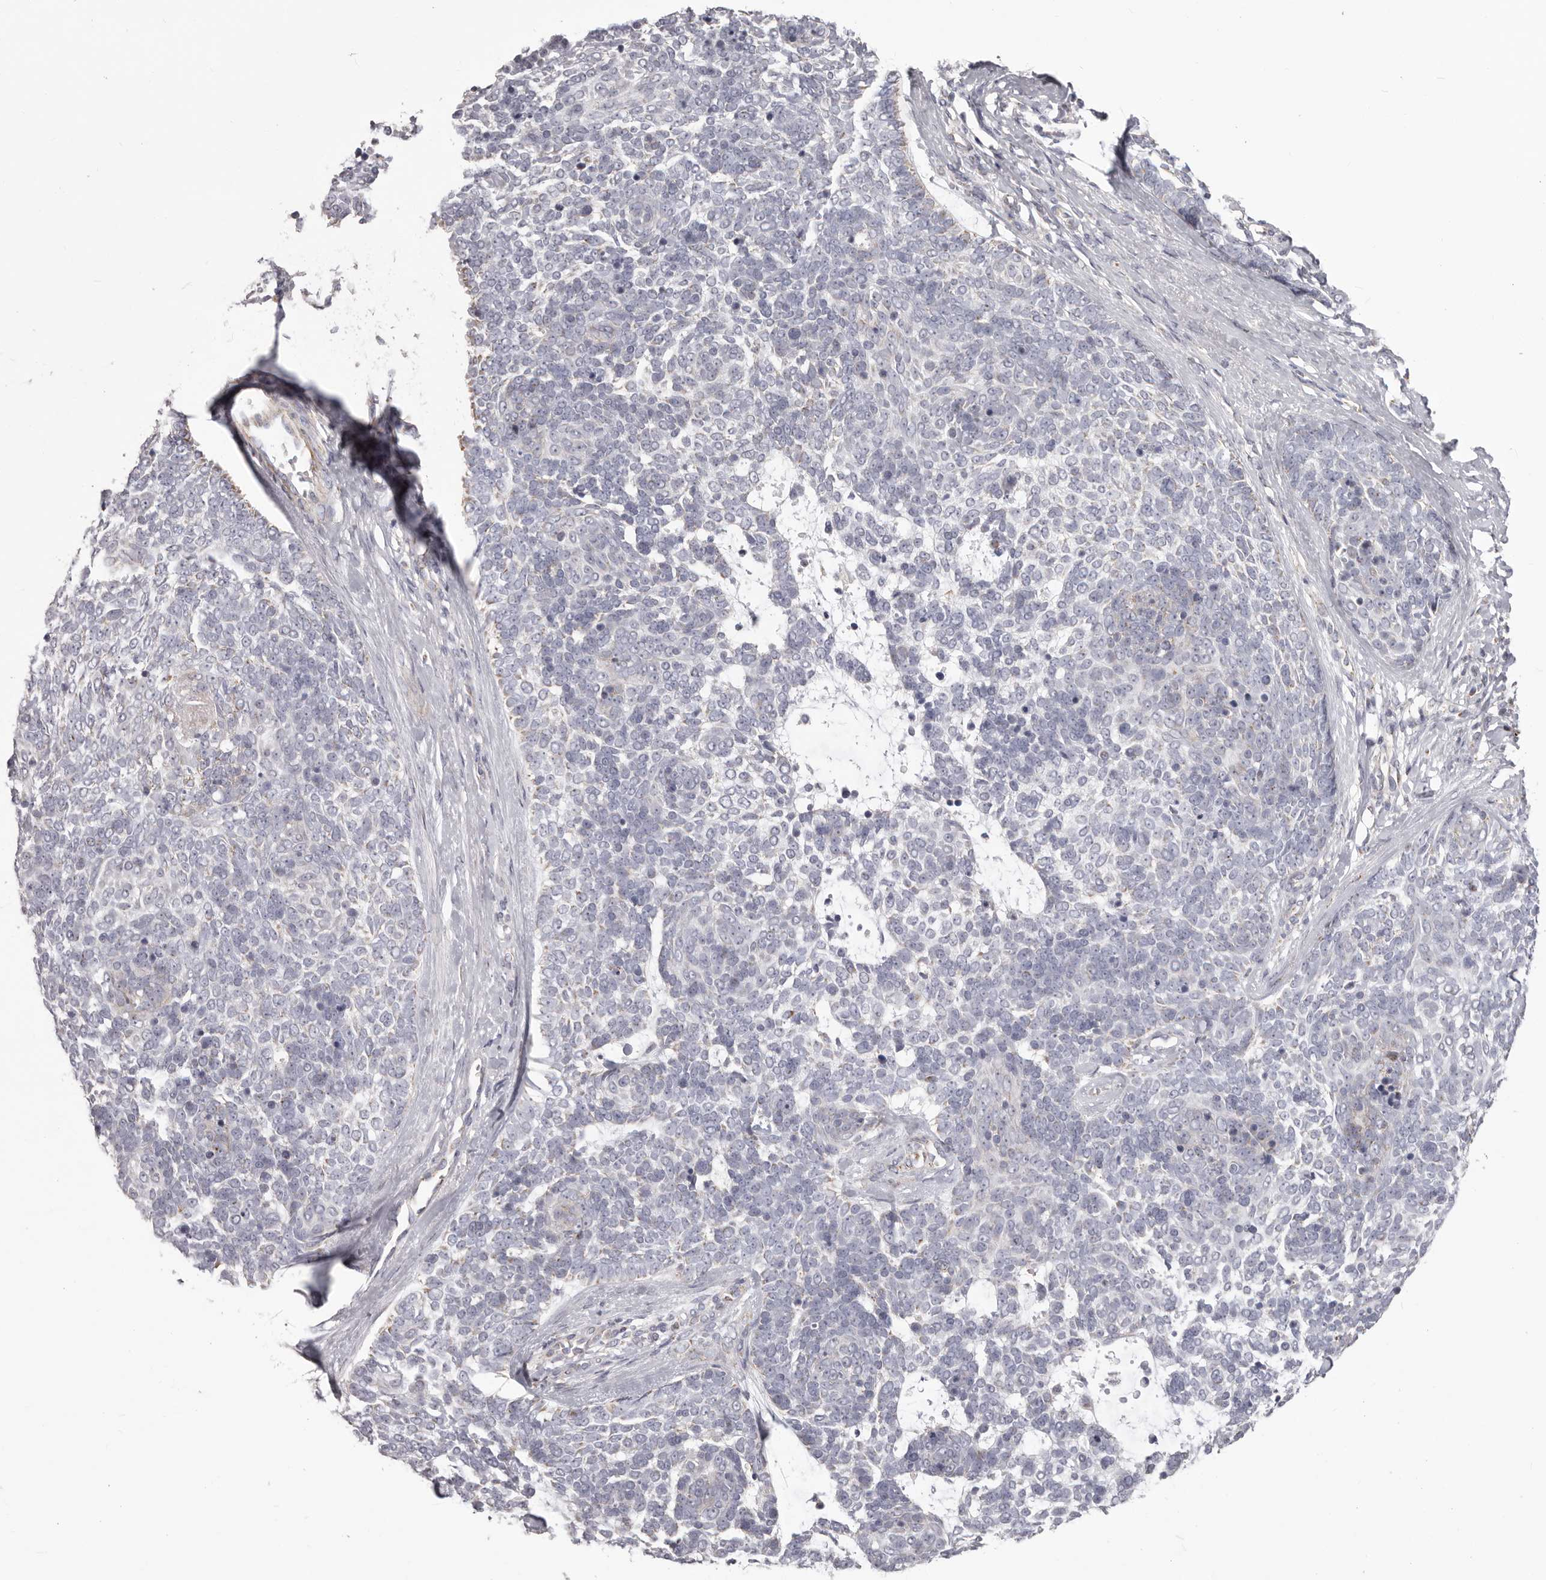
{"staining": {"intensity": "negative", "quantity": "none", "location": "none"}, "tissue": "skin cancer", "cell_type": "Tumor cells", "image_type": "cancer", "snomed": [{"axis": "morphology", "description": "Basal cell carcinoma"}, {"axis": "topography", "description": "Skin"}], "caption": "DAB (3,3'-diaminobenzidine) immunohistochemical staining of skin basal cell carcinoma exhibits no significant staining in tumor cells. (DAB (3,3'-diaminobenzidine) immunohistochemistry, high magnification).", "gene": "PRMT2", "patient": {"sex": "female", "age": 81}}